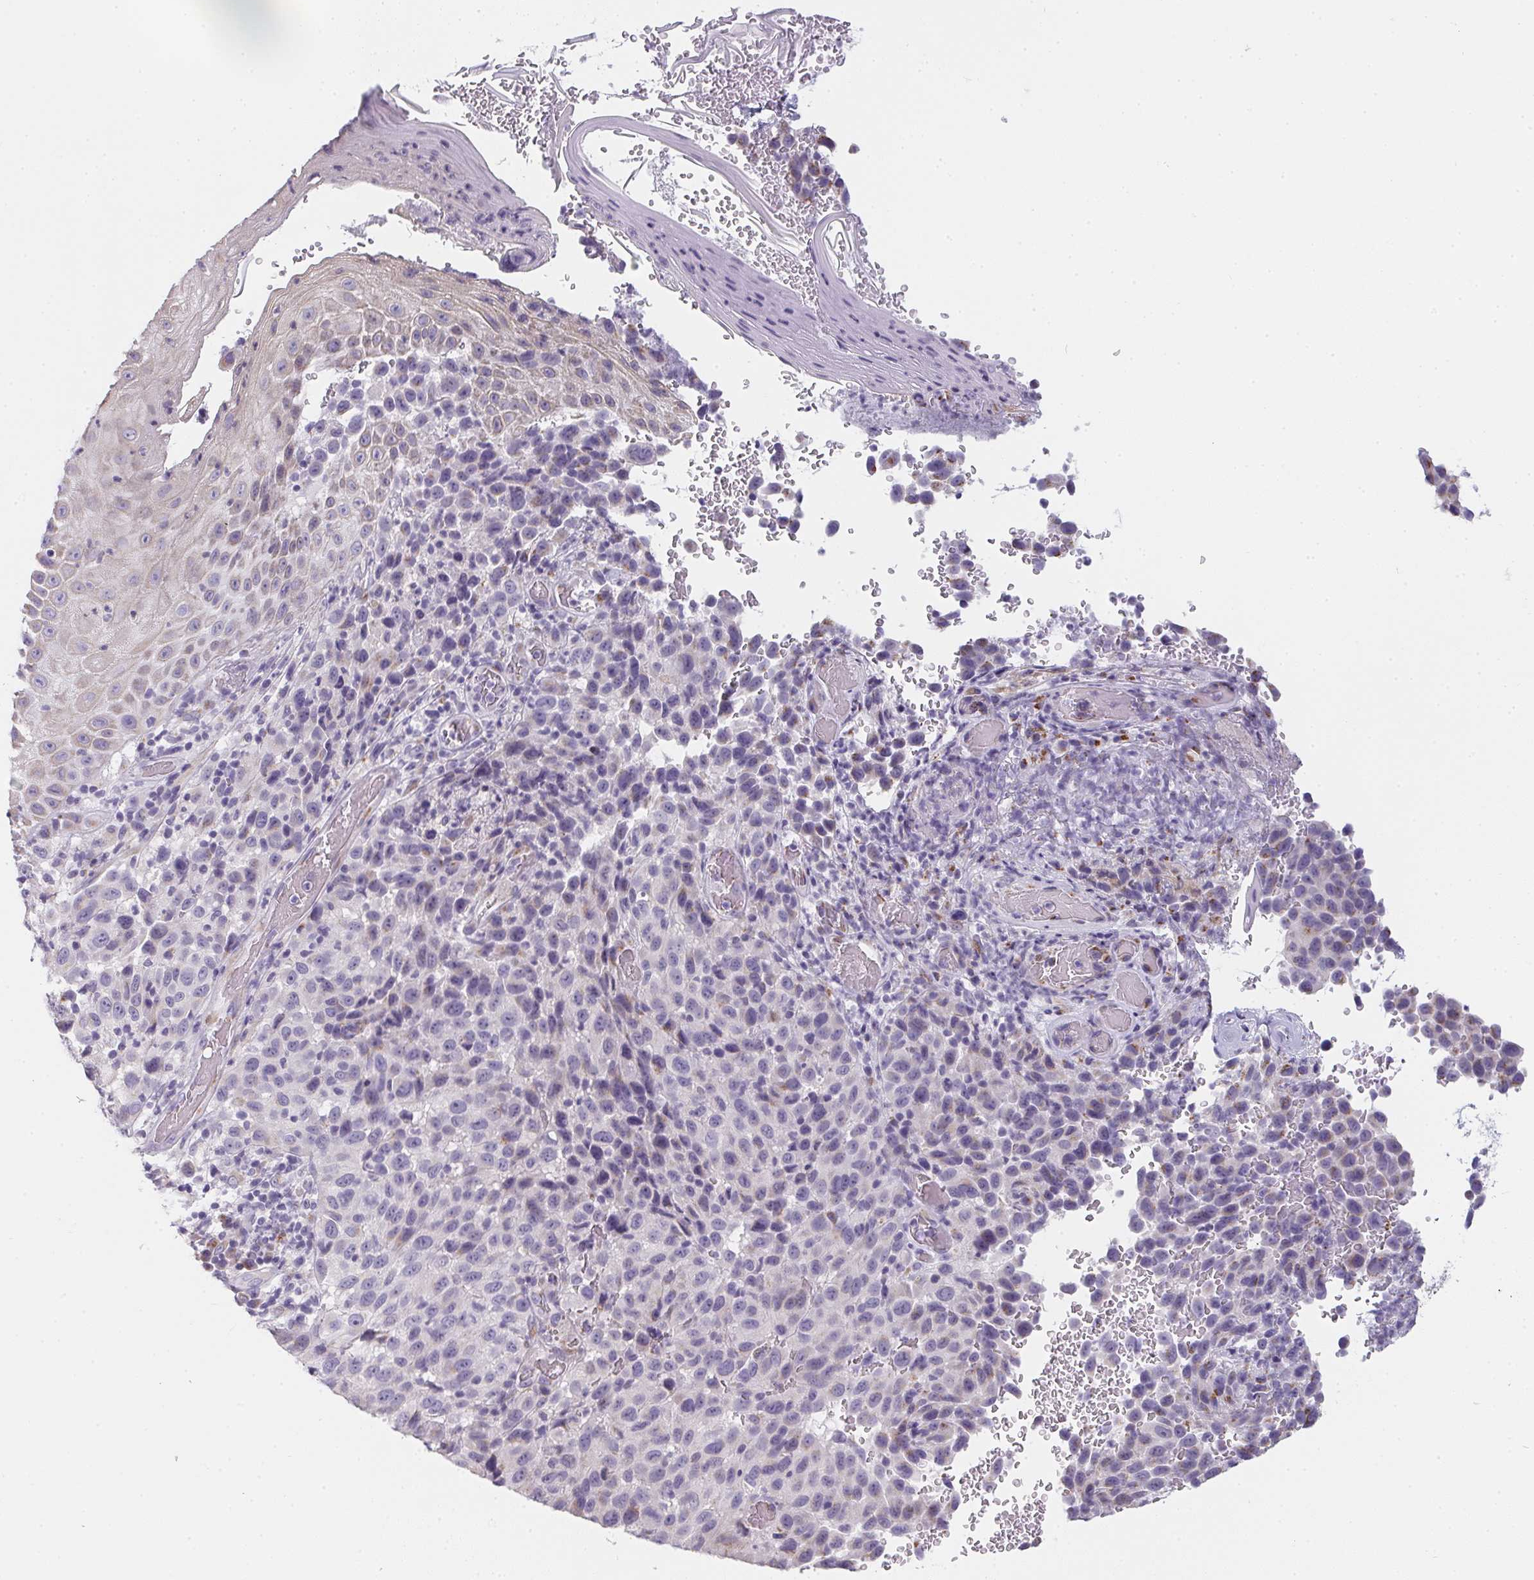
{"staining": {"intensity": "weak", "quantity": "<25%", "location": "cytoplasmic/membranous"}, "tissue": "melanoma", "cell_type": "Tumor cells", "image_type": "cancer", "snomed": [{"axis": "morphology", "description": "Malignant melanoma, NOS"}, {"axis": "topography", "description": "Skin"}], "caption": "This image is of melanoma stained with immunohistochemistry to label a protein in brown with the nuclei are counter-stained blue. There is no positivity in tumor cells.", "gene": "MAP1A", "patient": {"sex": "male", "age": 85}}